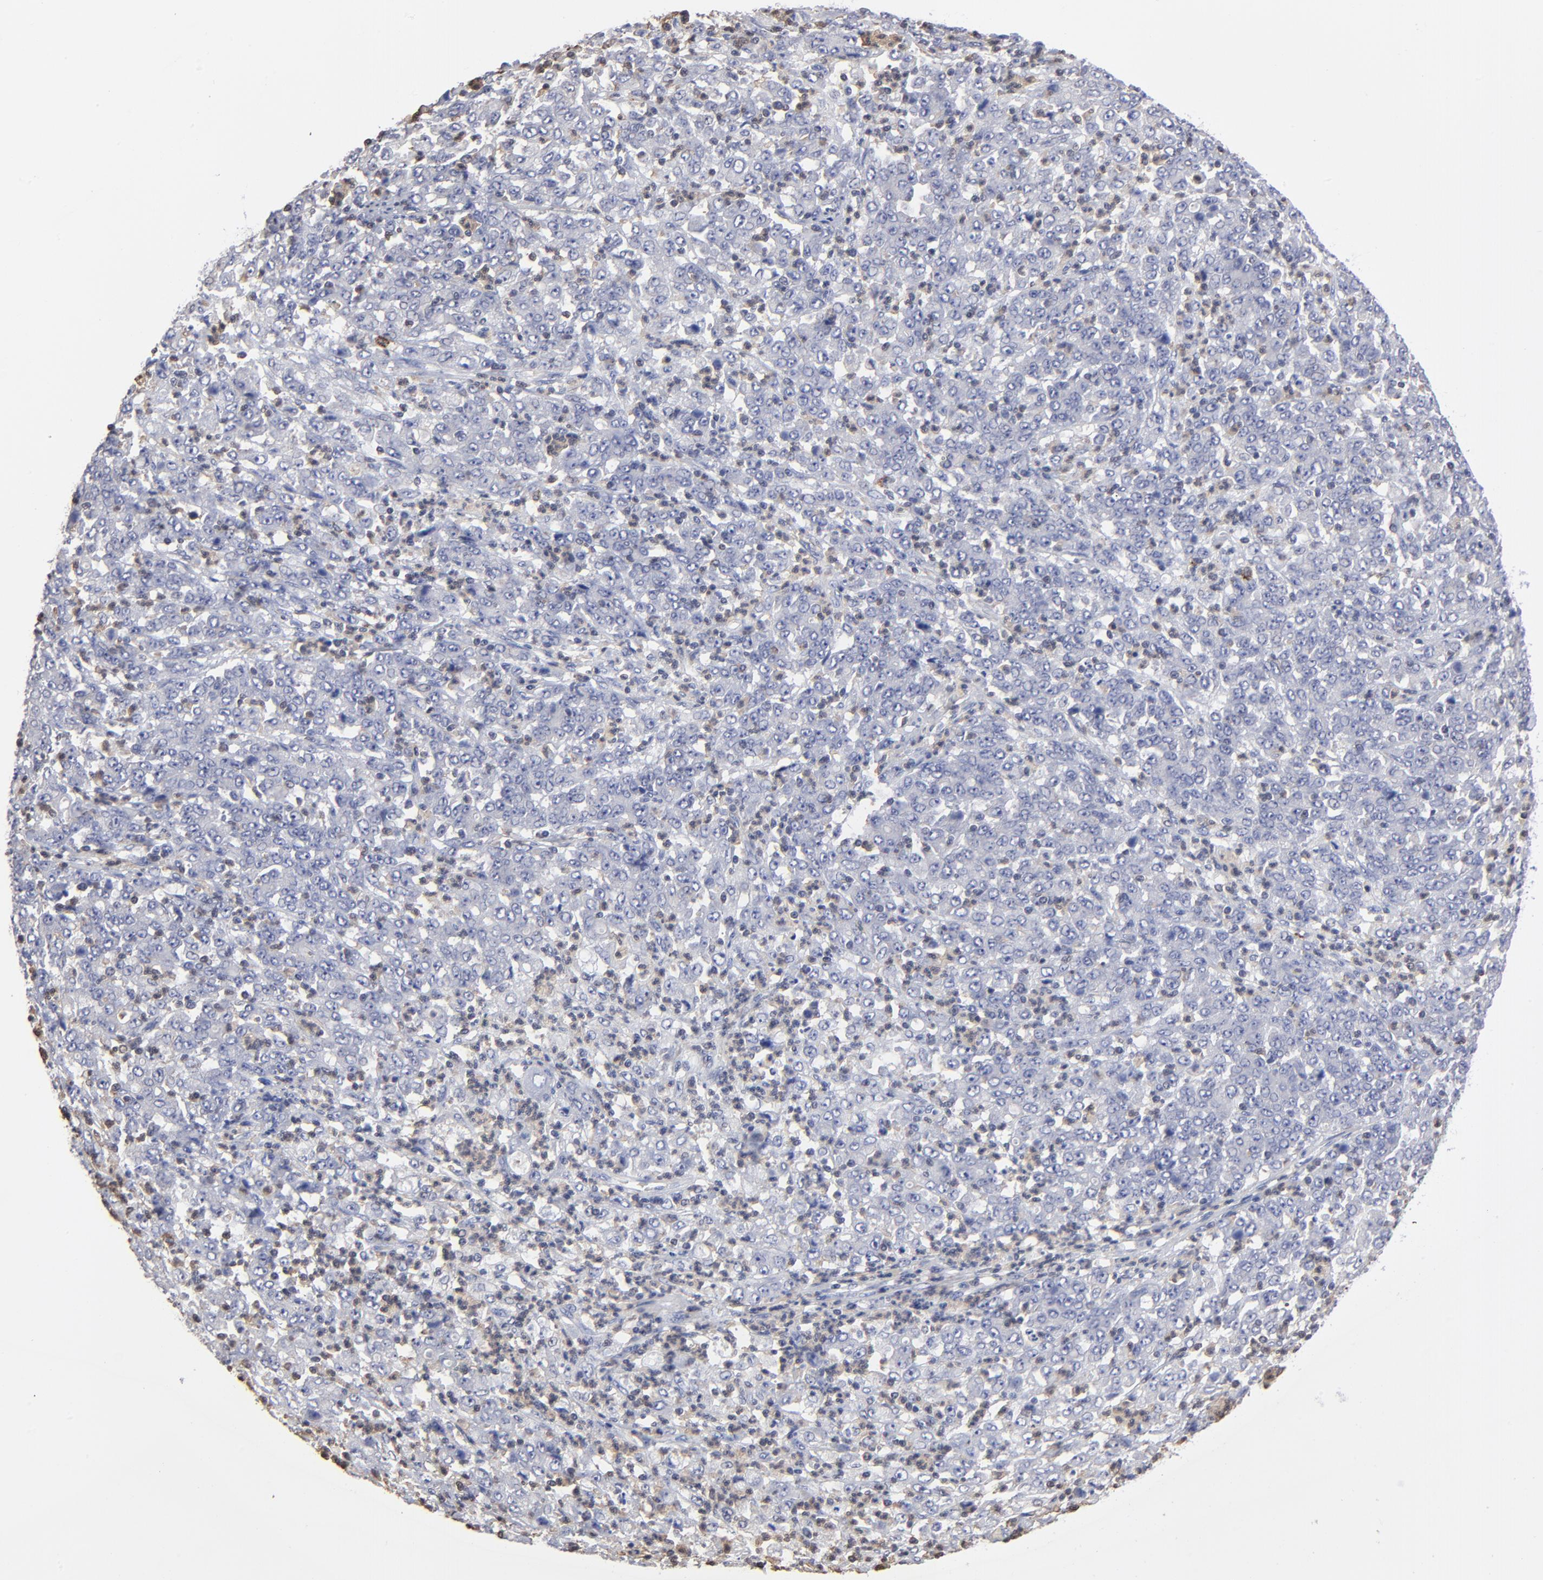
{"staining": {"intensity": "negative", "quantity": "none", "location": "none"}, "tissue": "stomach cancer", "cell_type": "Tumor cells", "image_type": "cancer", "snomed": [{"axis": "morphology", "description": "Adenocarcinoma, NOS"}, {"axis": "topography", "description": "Stomach, lower"}], "caption": "The histopathology image exhibits no significant expression in tumor cells of stomach cancer. (DAB immunohistochemistry (IHC), high magnification).", "gene": "TBXT", "patient": {"sex": "female", "age": 71}}